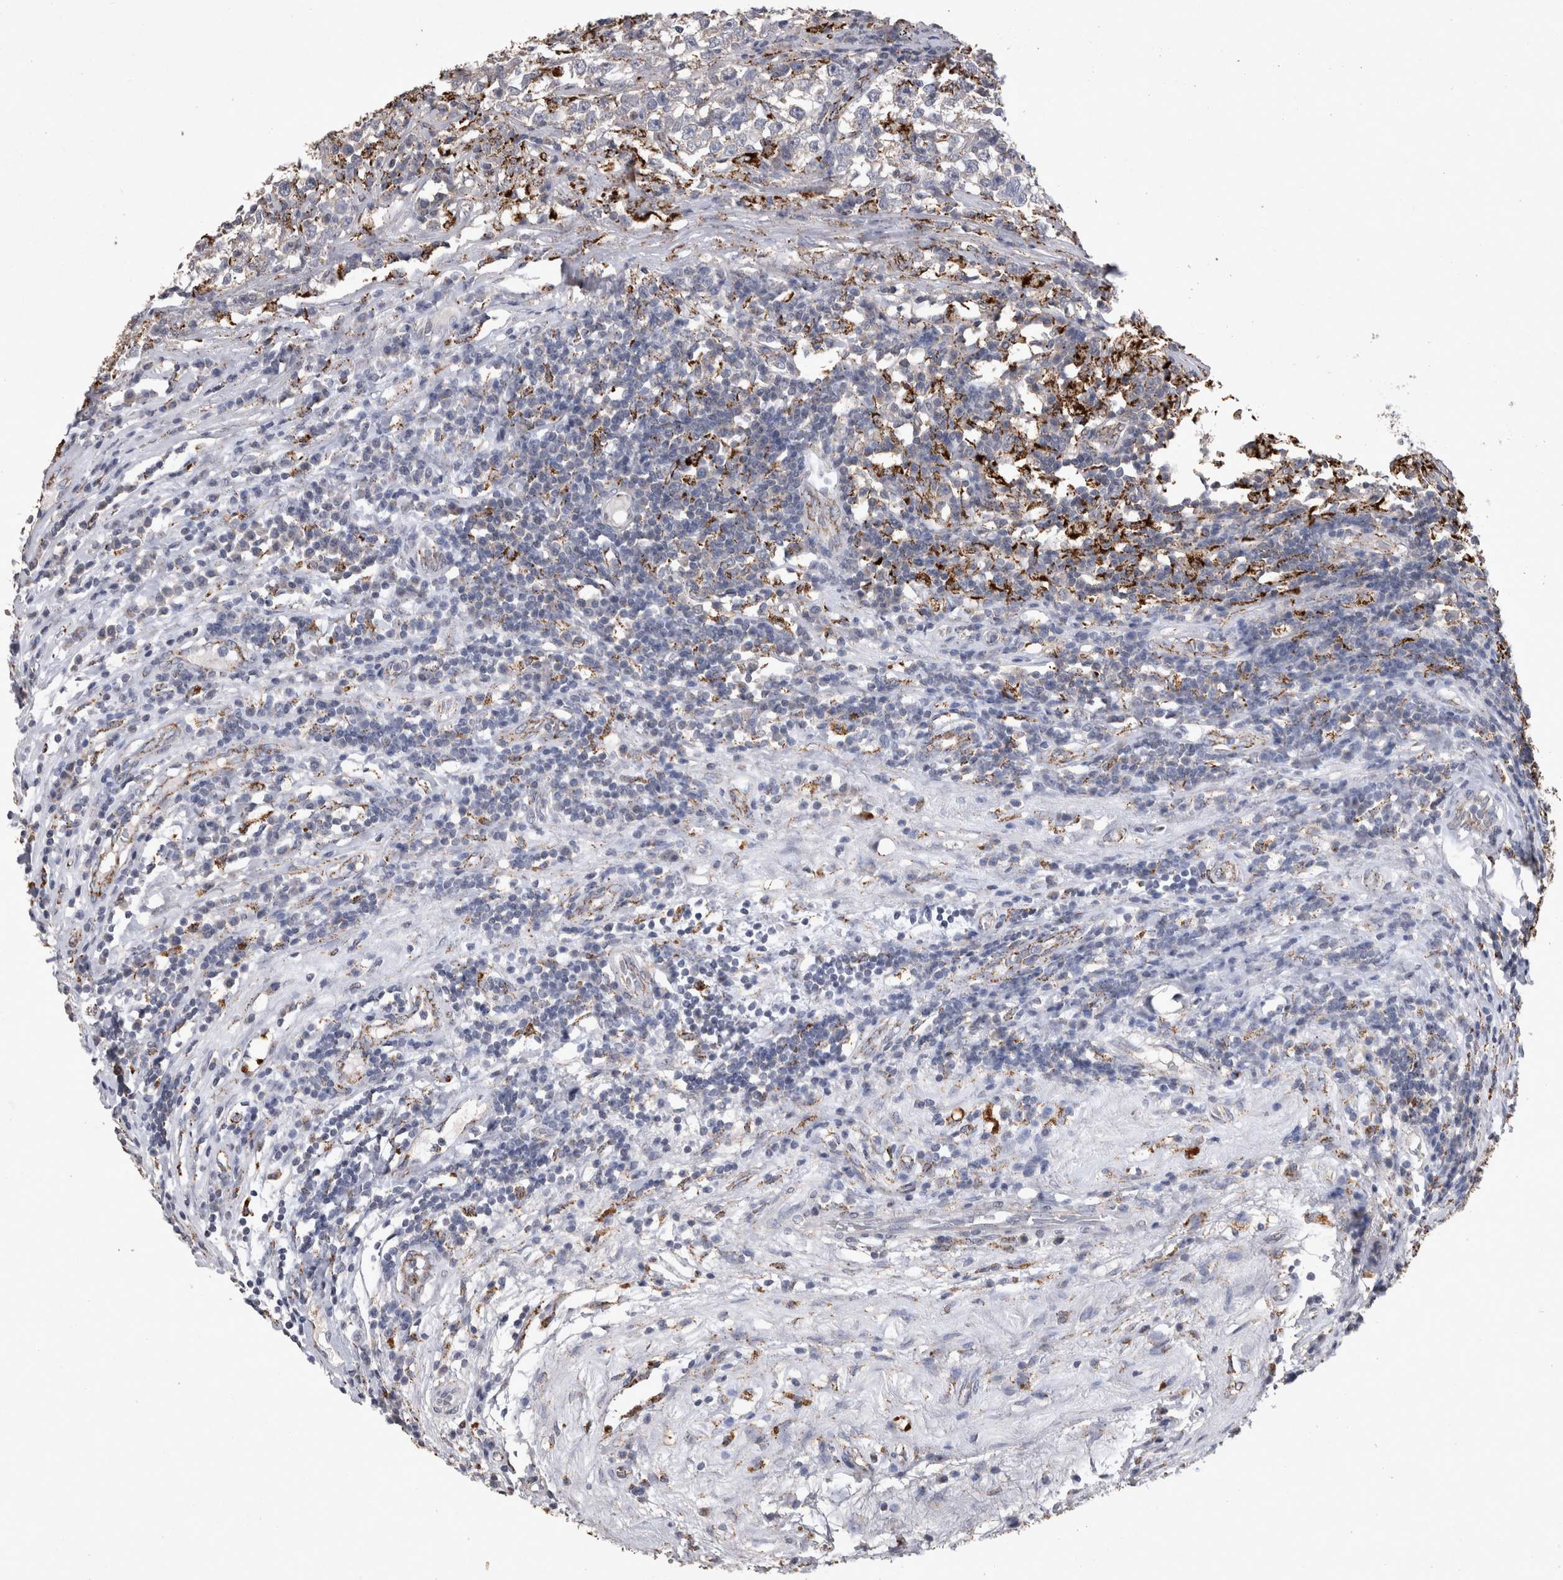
{"staining": {"intensity": "negative", "quantity": "none", "location": "none"}, "tissue": "testis cancer", "cell_type": "Tumor cells", "image_type": "cancer", "snomed": [{"axis": "morphology", "description": "Seminoma, NOS"}, {"axis": "topography", "description": "Testis"}], "caption": "This is an IHC photomicrograph of seminoma (testis). There is no staining in tumor cells.", "gene": "DKK3", "patient": {"sex": "male", "age": 43}}